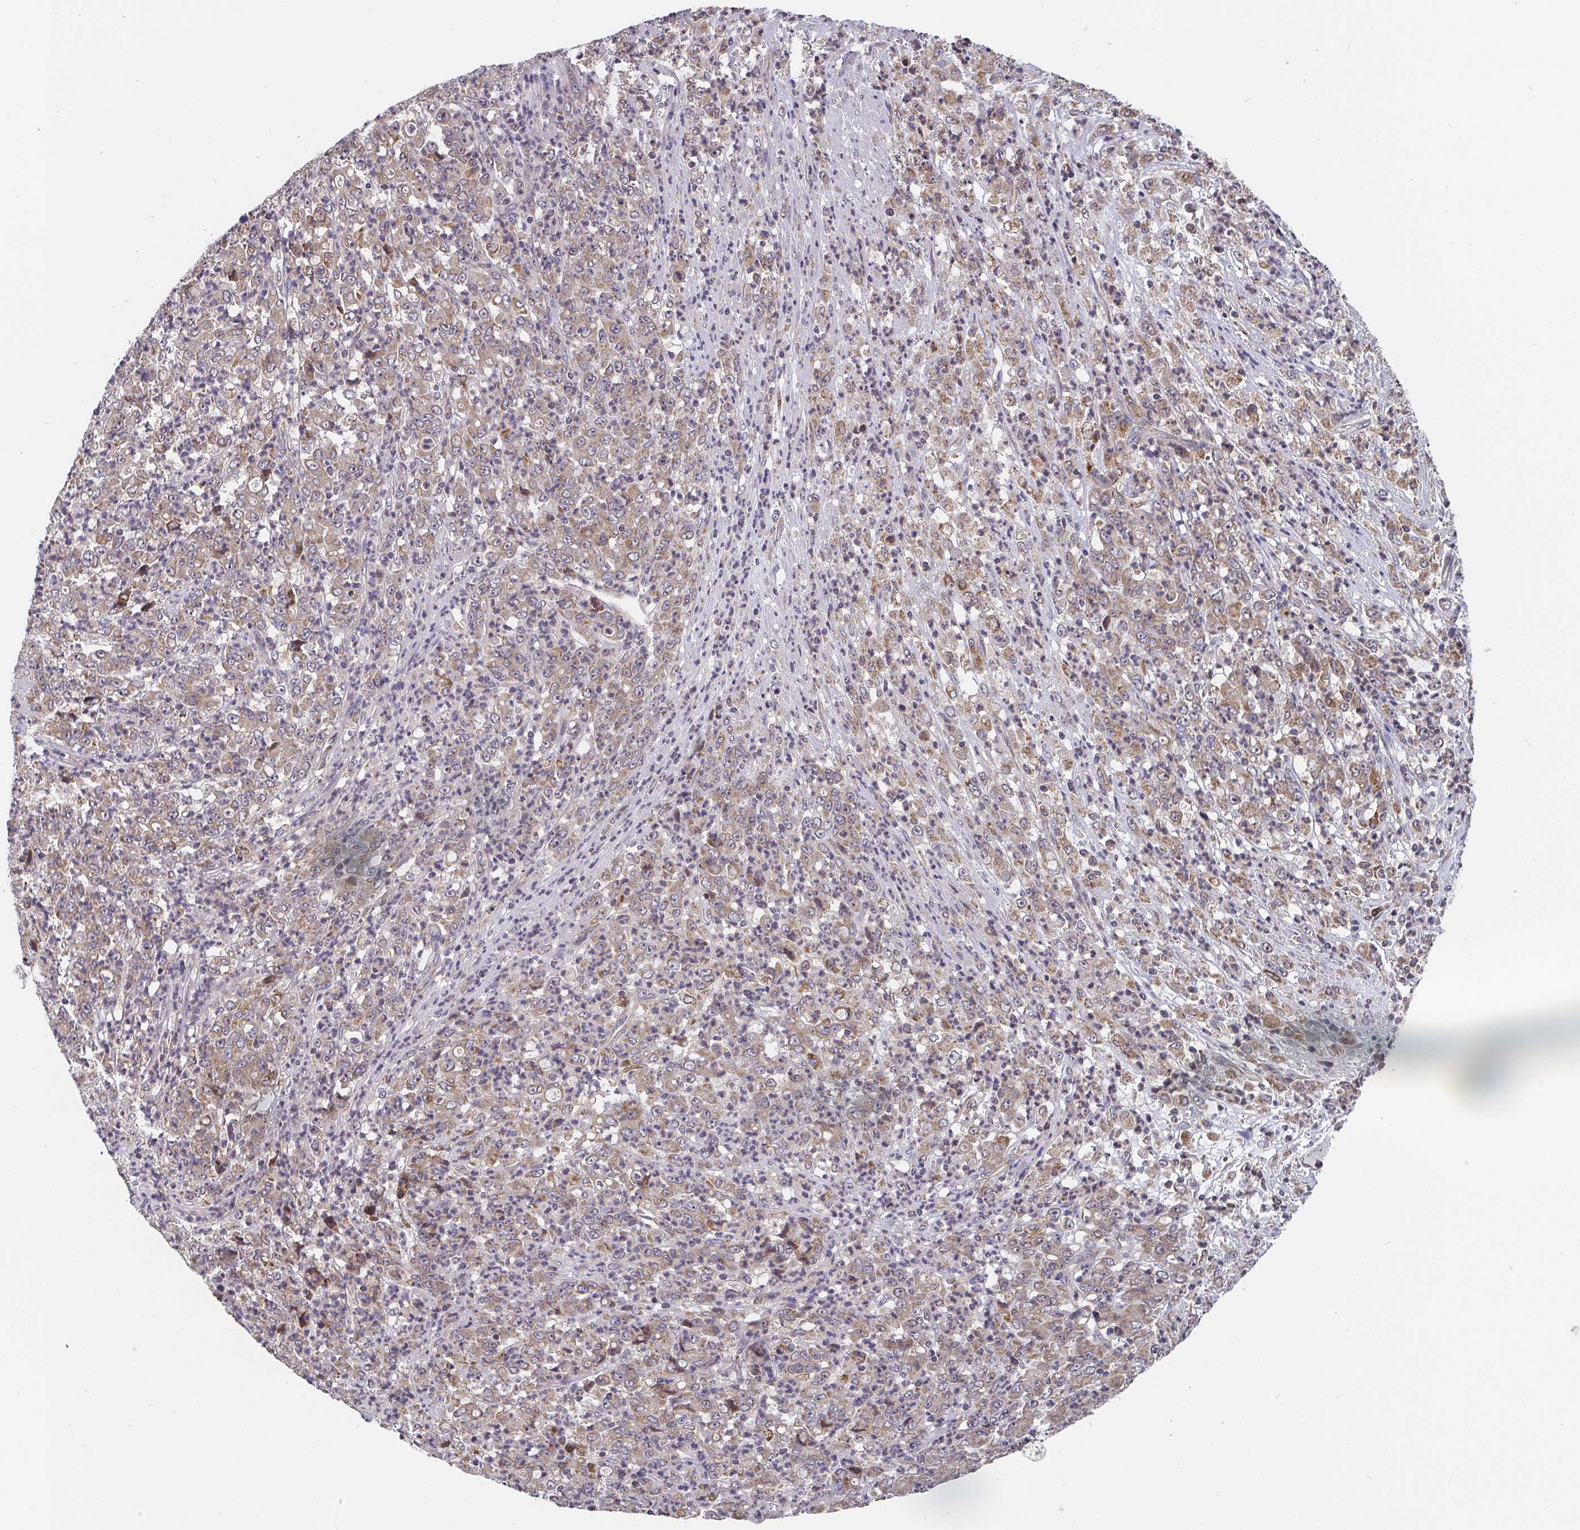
{"staining": {"intensity": "weak", "quantity": ">75%", "location": "cytoplasmic/membranous"}, "tissue": "stomach cancer", "cell_type": "Tumor cells", "image_type": "cancer", "snomed": [{"axis": "morphology", "description": "Adenocarcinoma, NOS"}, {"axis": "topography", "description": "Stomach, lower"}], "caption": "Protein expression analysis of human adenocarcinoma (stomach) reveals weak cytoplasmic/membranous positivity in about >75% of tumor cells. The protein is stained brown, and the nuclei are stained in blue (DAB (3,3'-diaminobenzidine) IHC with brightfield microscopy, high magnification).", "gene": "PDF", "patient": {"sex": "female", "age": 71}}